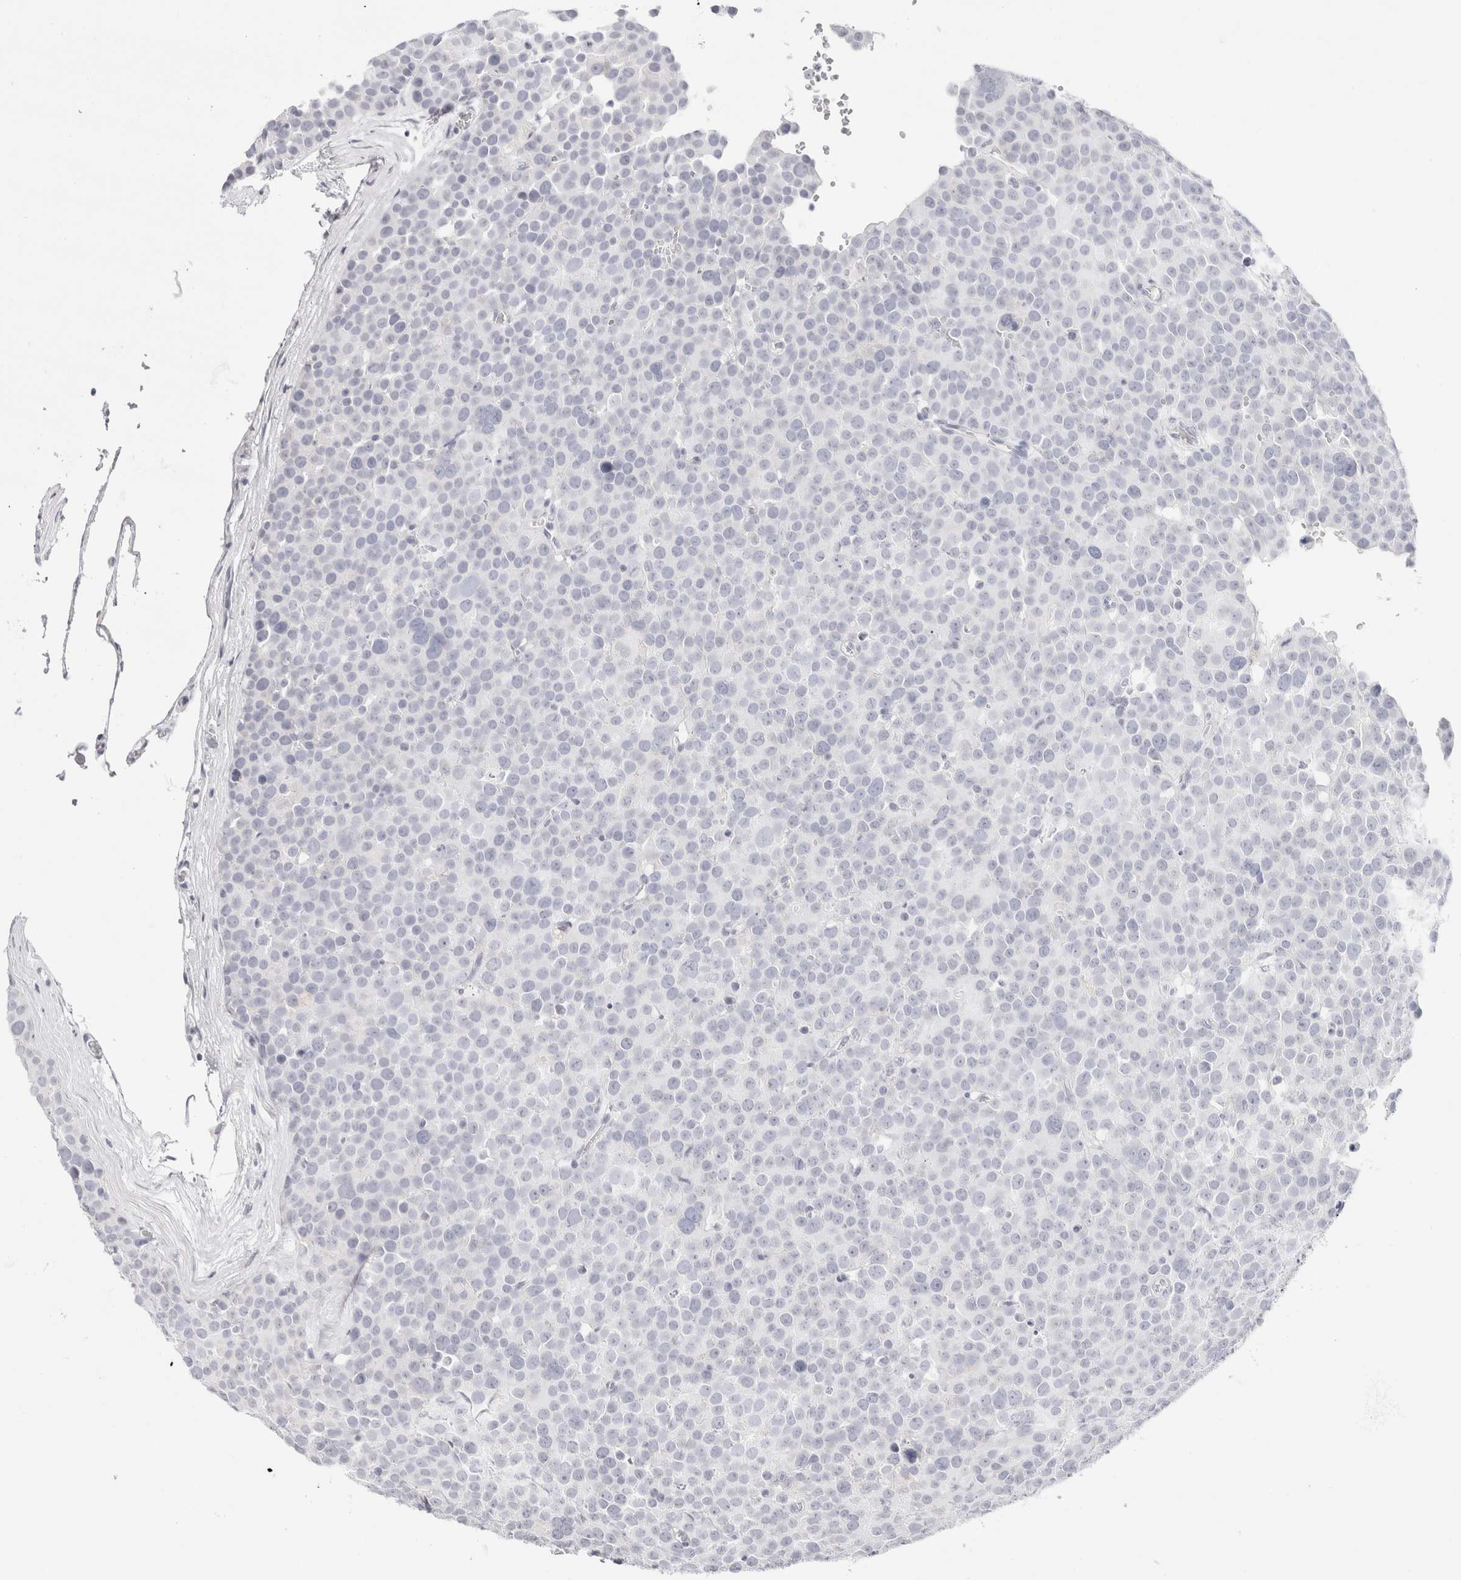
{"staining": {"intensity": "negative", "quantity": "none", "location": "none"}, "tissue": "testis cancer", "cell_type": "Tumor cells", "image_type": "cancer", "snomed": [{"axis": "morphology", "description": "Seminoma, NOS"}, {"axis": "topography", "description": "Testis"}], "caption": "This micrograph is of testis cancer stained with immunohistochemistry to label a protein in brown with the nuclei are counter-stained blue. There is no staining in tumor cells. (DAB IHC with hematoxylin counter stain).", "gene": "GARIN1A", "patient": {"sex": "male", "age": 71}}